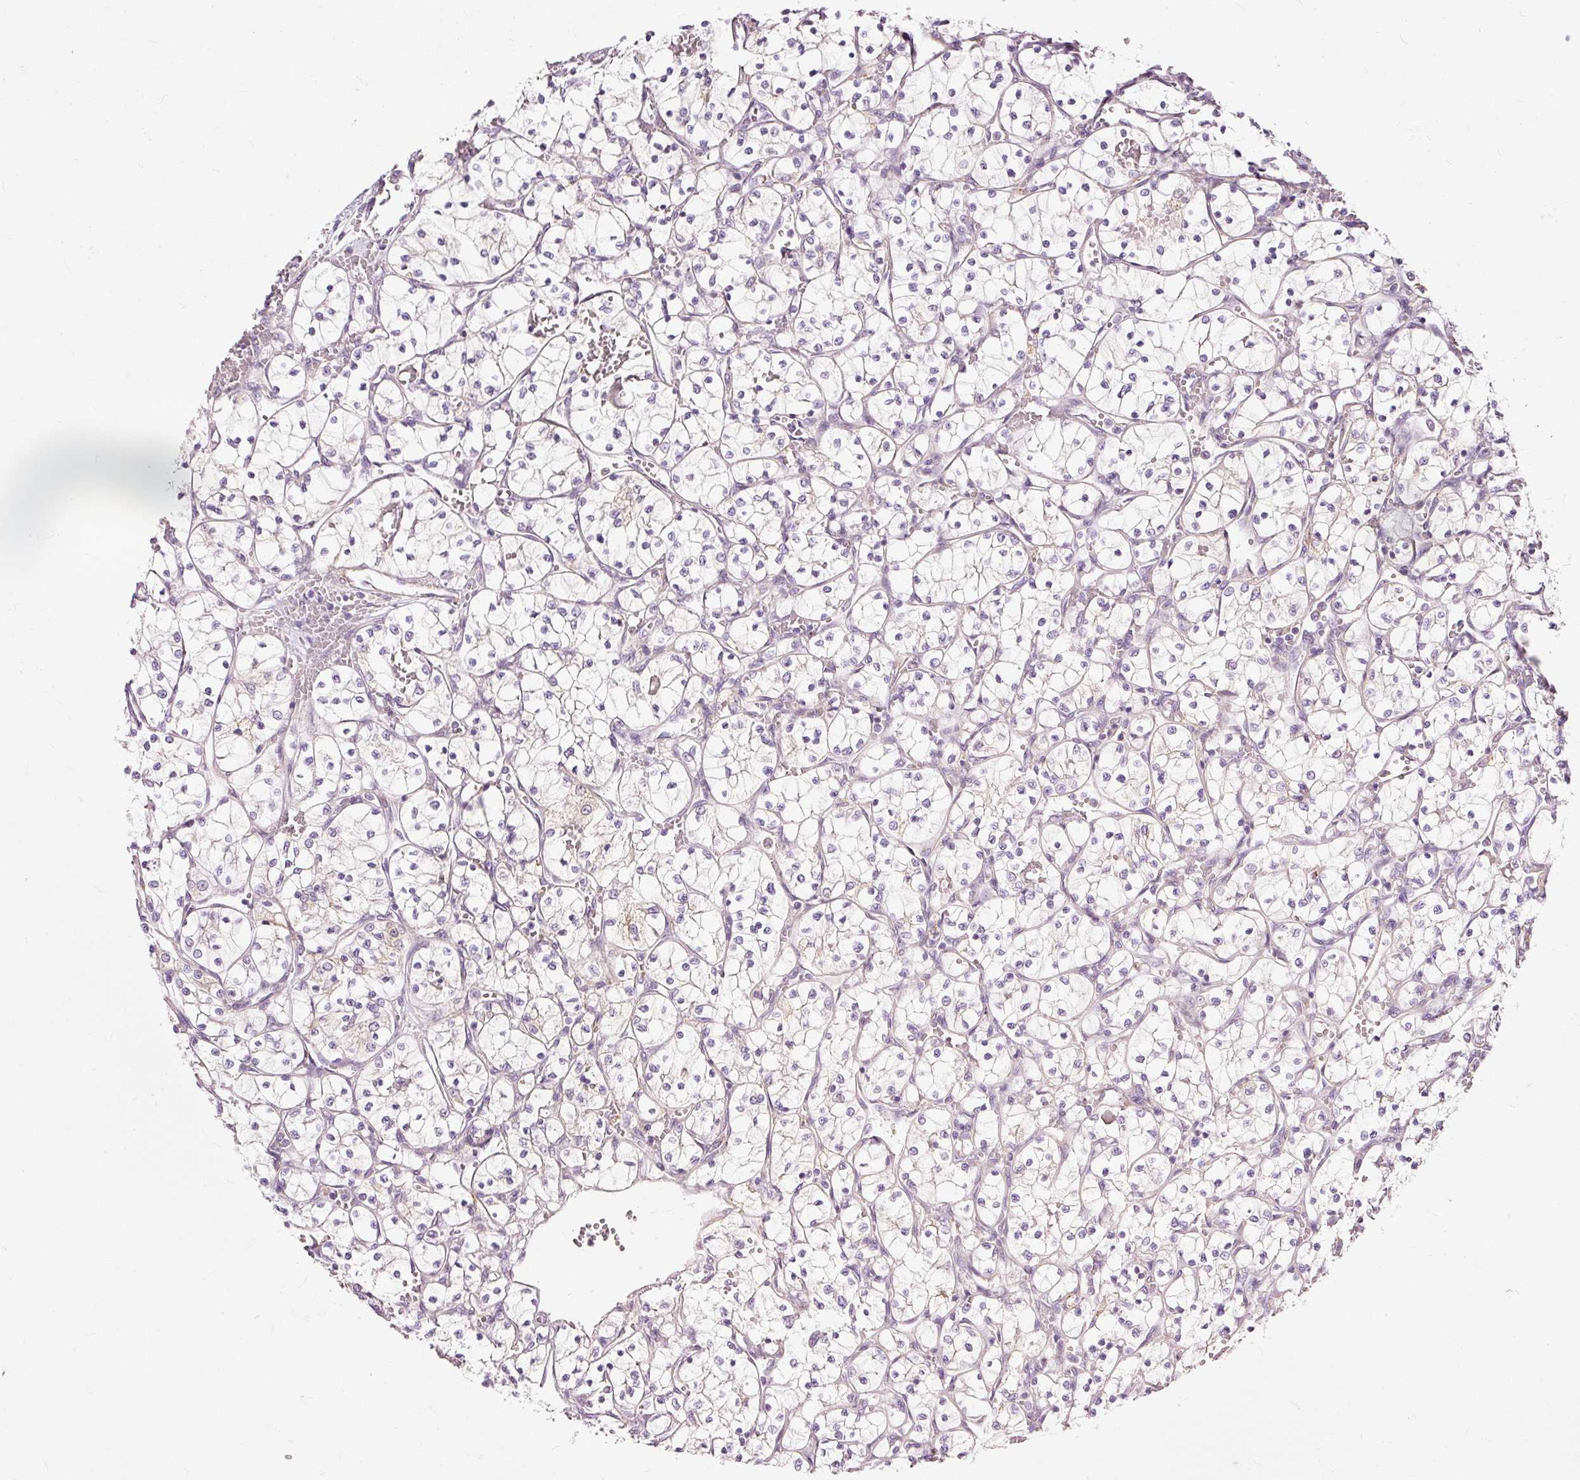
{"staining": {"intensity": "negative", "quantity": "none", "location": "none"}, "tissue": "renal cancer", "cell_type": "Tumor cells", "image_type": "cancer", "snomed": [{"axis": "morphology", "description": "Adenocarcinoma, NOS"}, {"axis": "topography", "description": "Kidney"}], "caption": "A high-resolution photomicrograph shows immunohistochemistry (IHC) staining of renal cancer (adenocarcinoma), which shows no significant expression in tumor cells.", "gene": "PAQR9", "patient": {"sex": "female", "age": 69}}